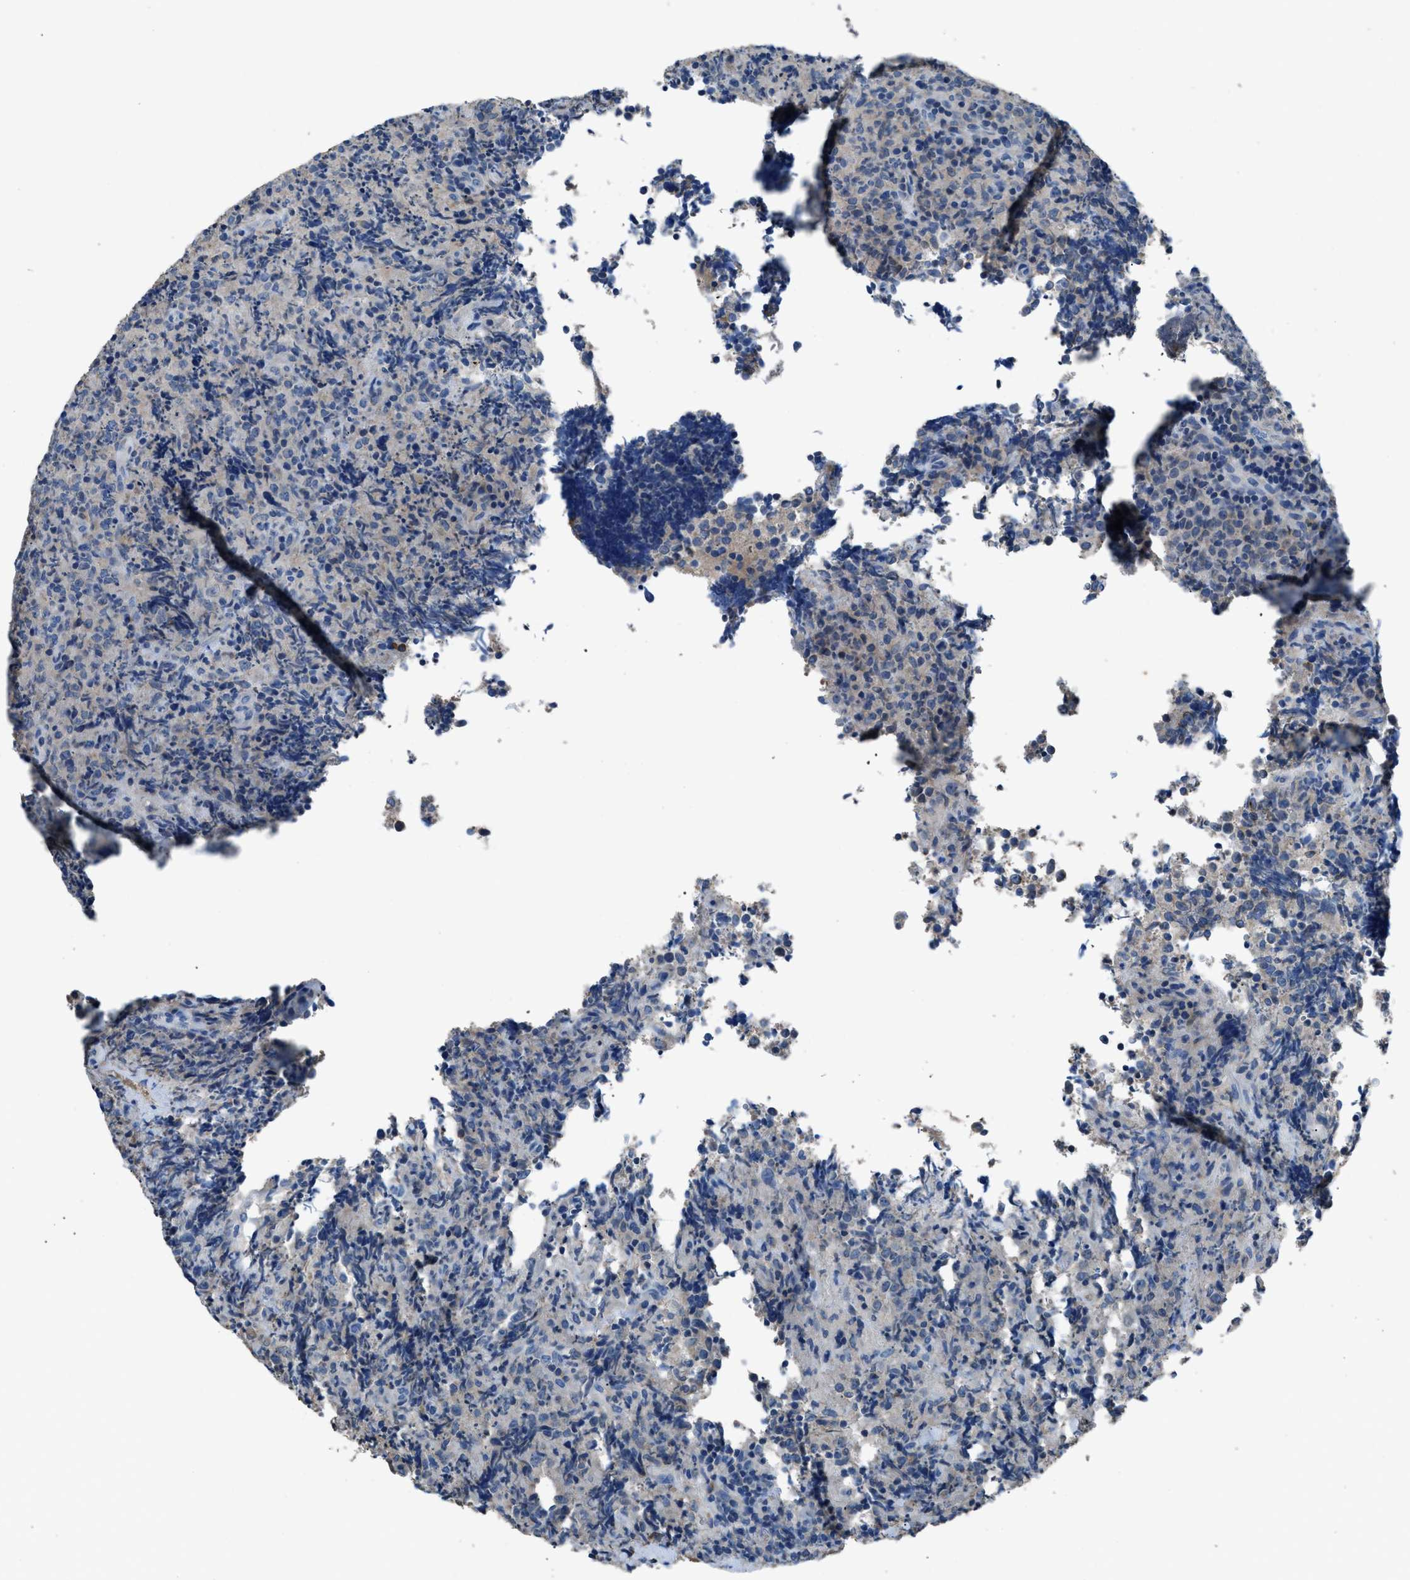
{"staining": {"intensity": "negative", "quantity": "none", "location": "none"}, "tissue": "lymphoma", "cell_type": "Tumor cells", "image_type": "cancer", "snomed": [{"axis": "morphology", "description": "Malignant lymphoma, non-Hodgkin's type, High grade"}, {"axis": "topography", "description": "Tonsil"}], "caption": "Immunohistochemical staining of malignant lymphoma, non-Hodgkin's type (high-grade) demonstrates no significant expression in tumor cells.", "gene": "SGCZ", "patient": {"sex": "female", "age": 36}}